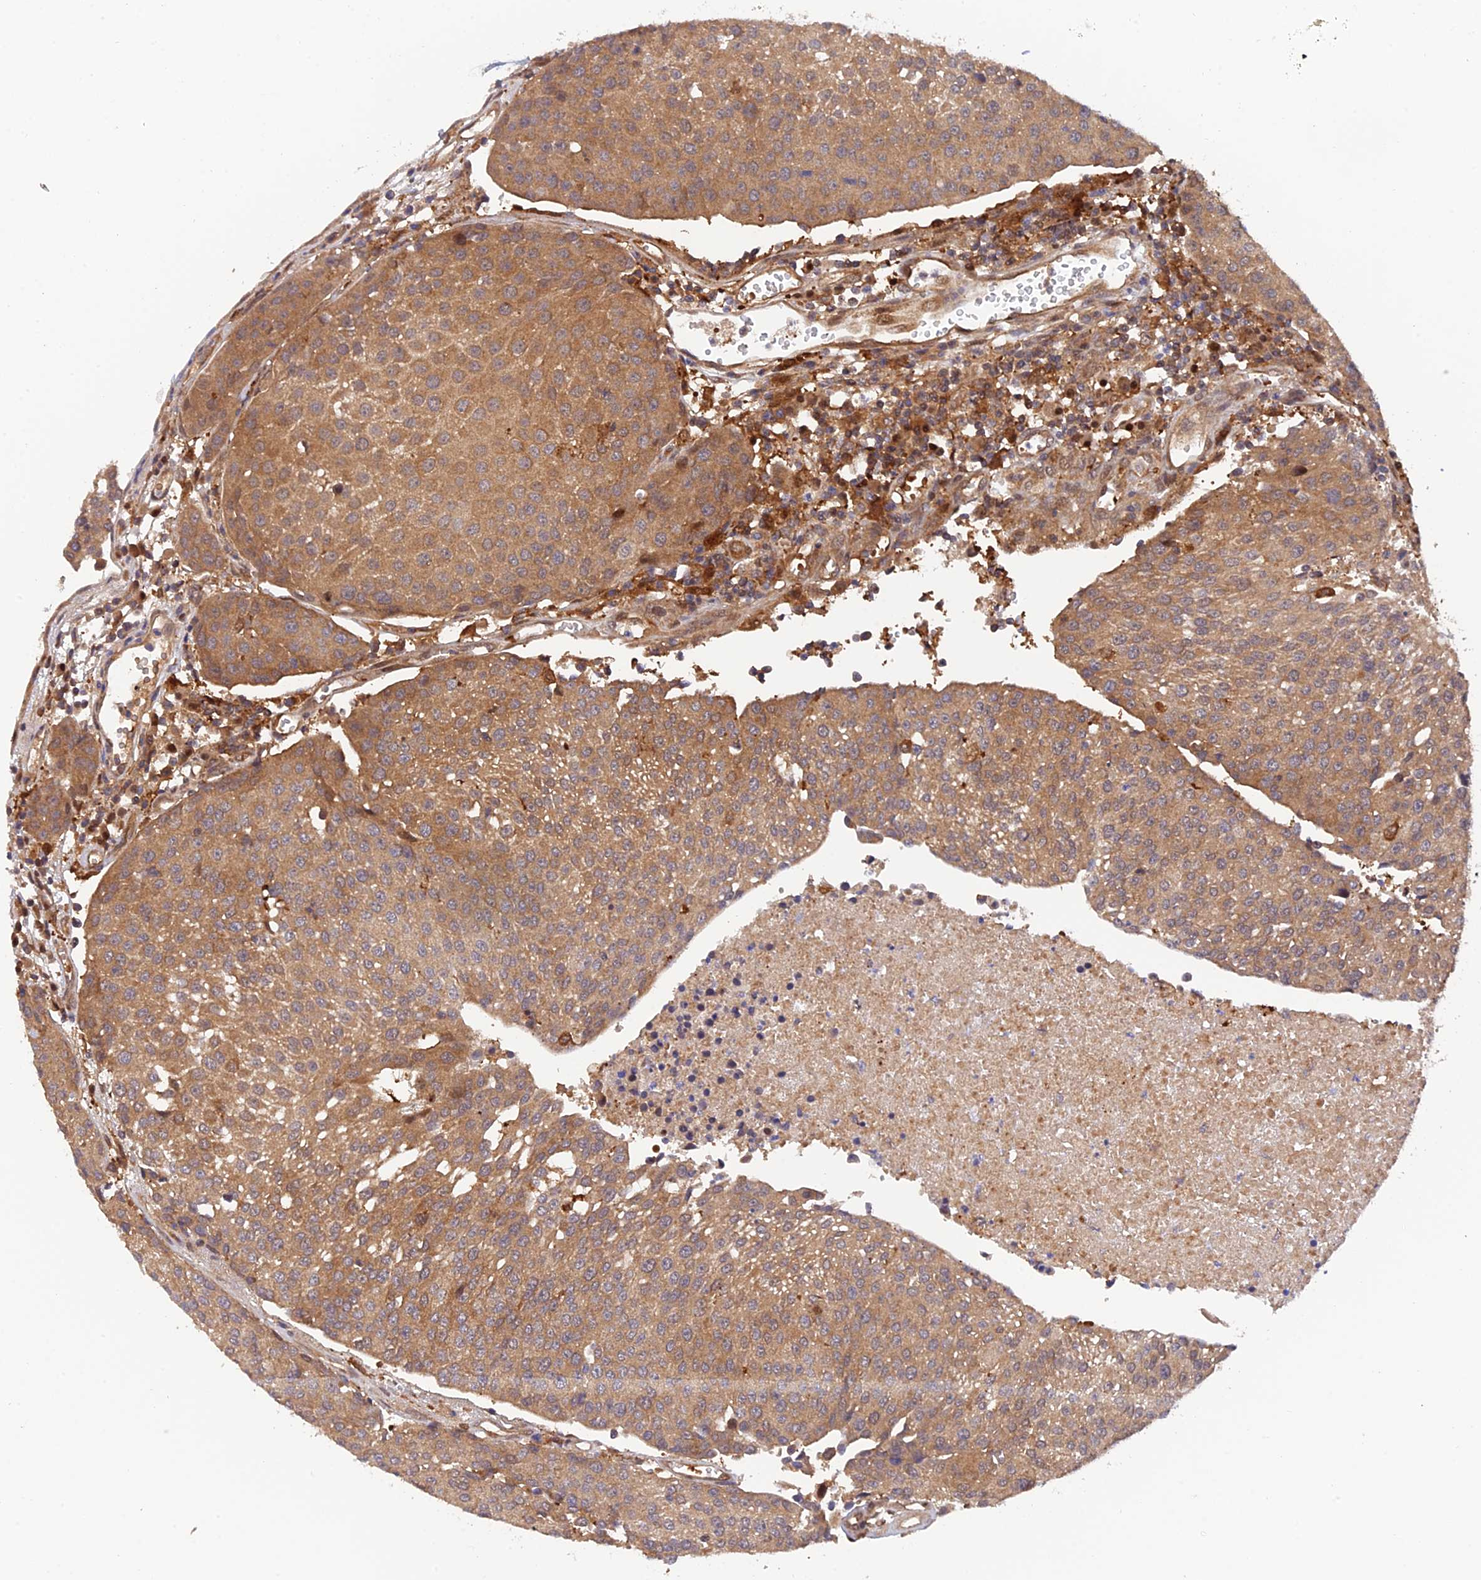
{"staining": {"intensity": "moderate", "quantity": ">75%", "location": "cytoplasmic/membranous,nuclear"}, "tissue": "urothelial cancer", "cell_type": "Tumor cells", "image_type": "cancer", "snomed": [{"axis": "morphology", "description": "Urothelial carcinoma, High grade"}, {"axis": "topography", "description": "Urinary bladder"}], "caption": "Moderate cytoplasmic/membranous and nuclear protein expression is appreciated in about >75% of tumor cells in high-grade urothelial carcinoma.", "gene": "ARL2BP", "patient": {"sex": "female", "age": 85}}